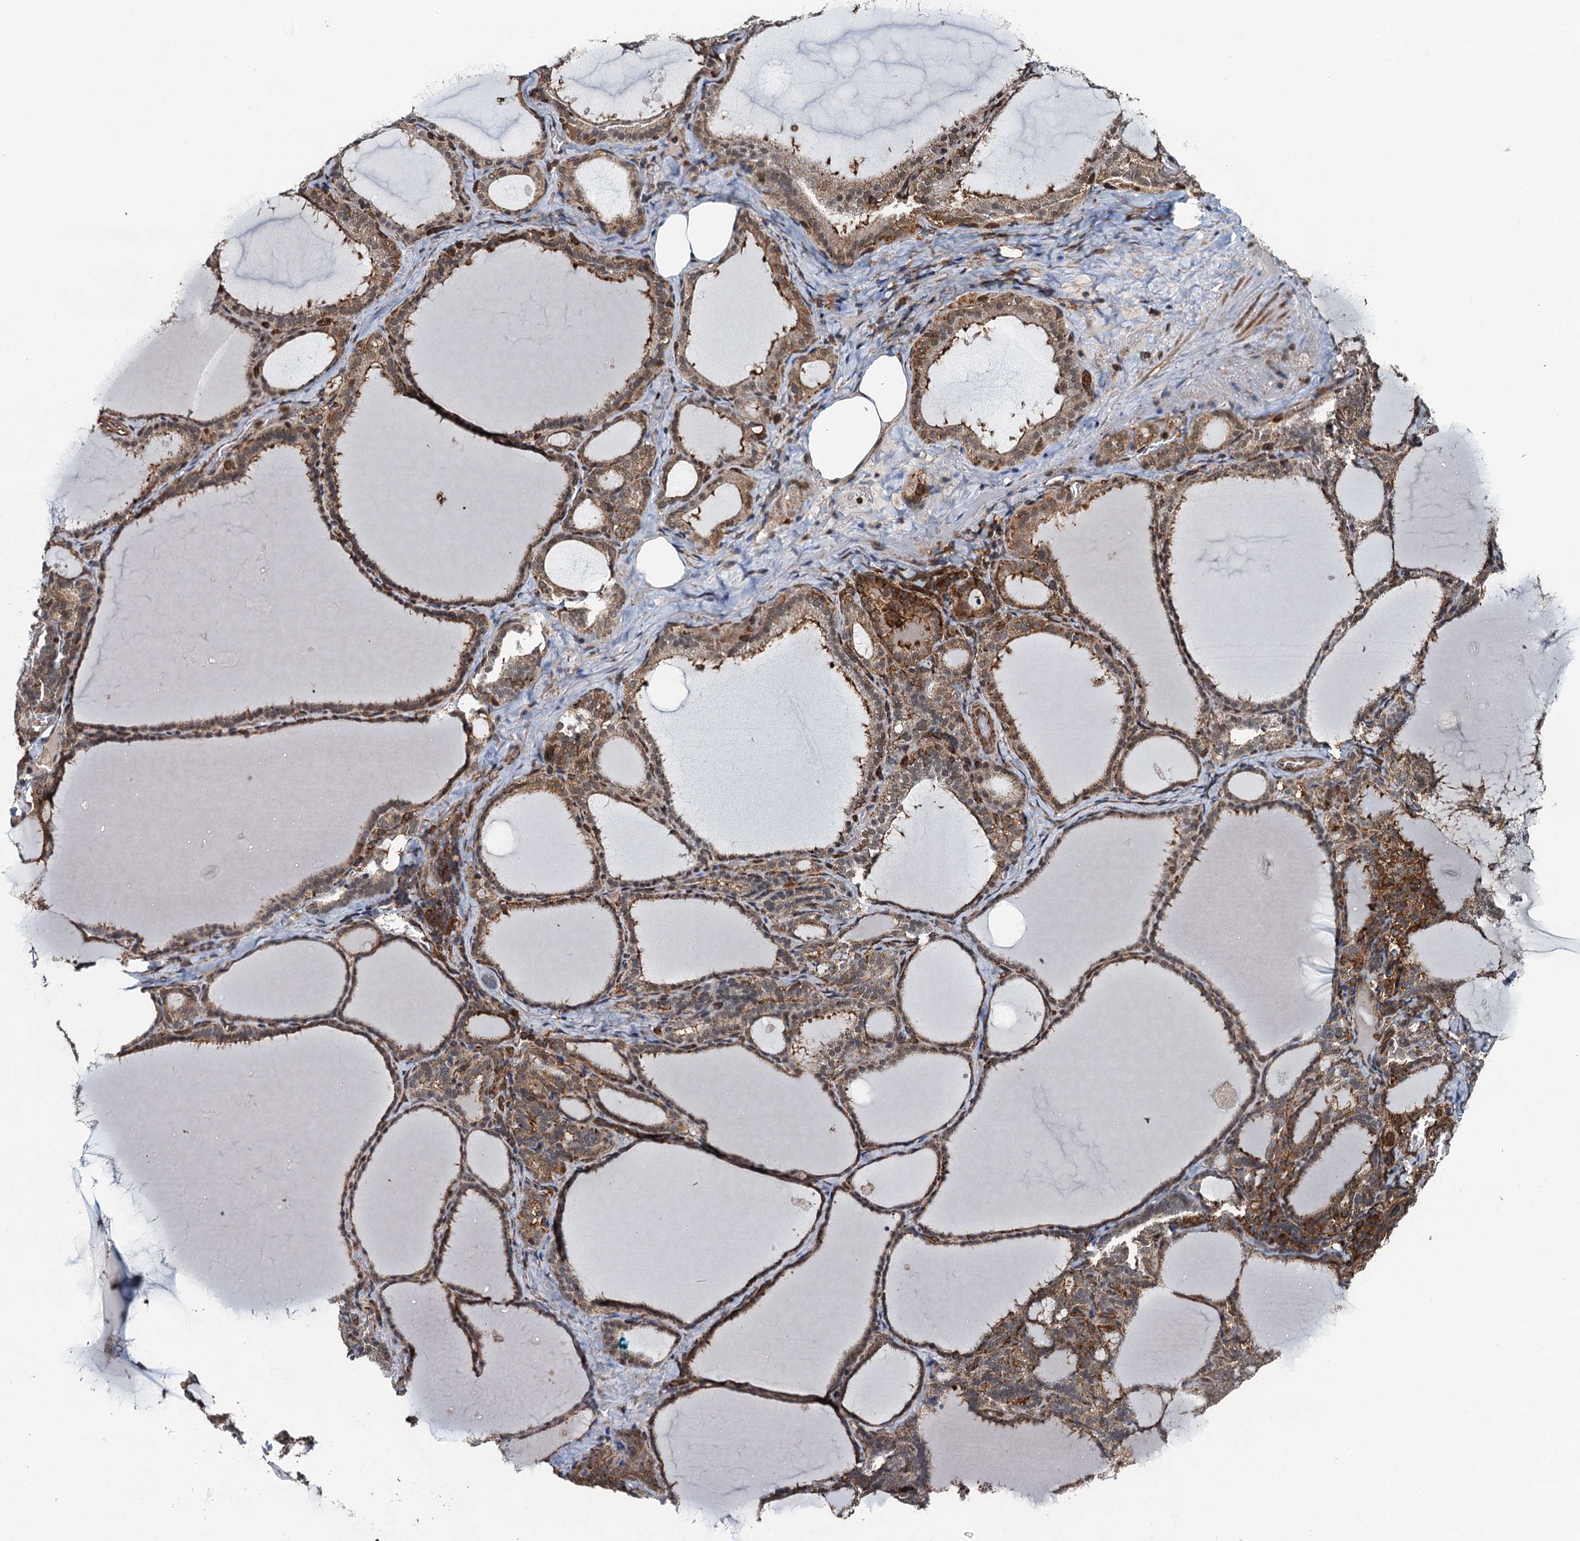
{"staining": {"intensity": "moderate", "quantity": ">75%", "location": "cytoplasmic/membranous"}, "tissue": "thyroid gland", "cell_type": "Glandular cells", "image_type": "normal", "snomed": [{"axis": "morphology", "description": "Normal tissue, NOS"}, {"axis": "topography", "description": "Thyroid gland"}], "caption": "An image showing moderate cytoplasmic/membranous expression in about >75% of glandular cells in benign thyroid gland, as visualized by brown immunohistochemical staining.", "gene": "WHAMM", "patient": {"sex": "female", "age": 39}}